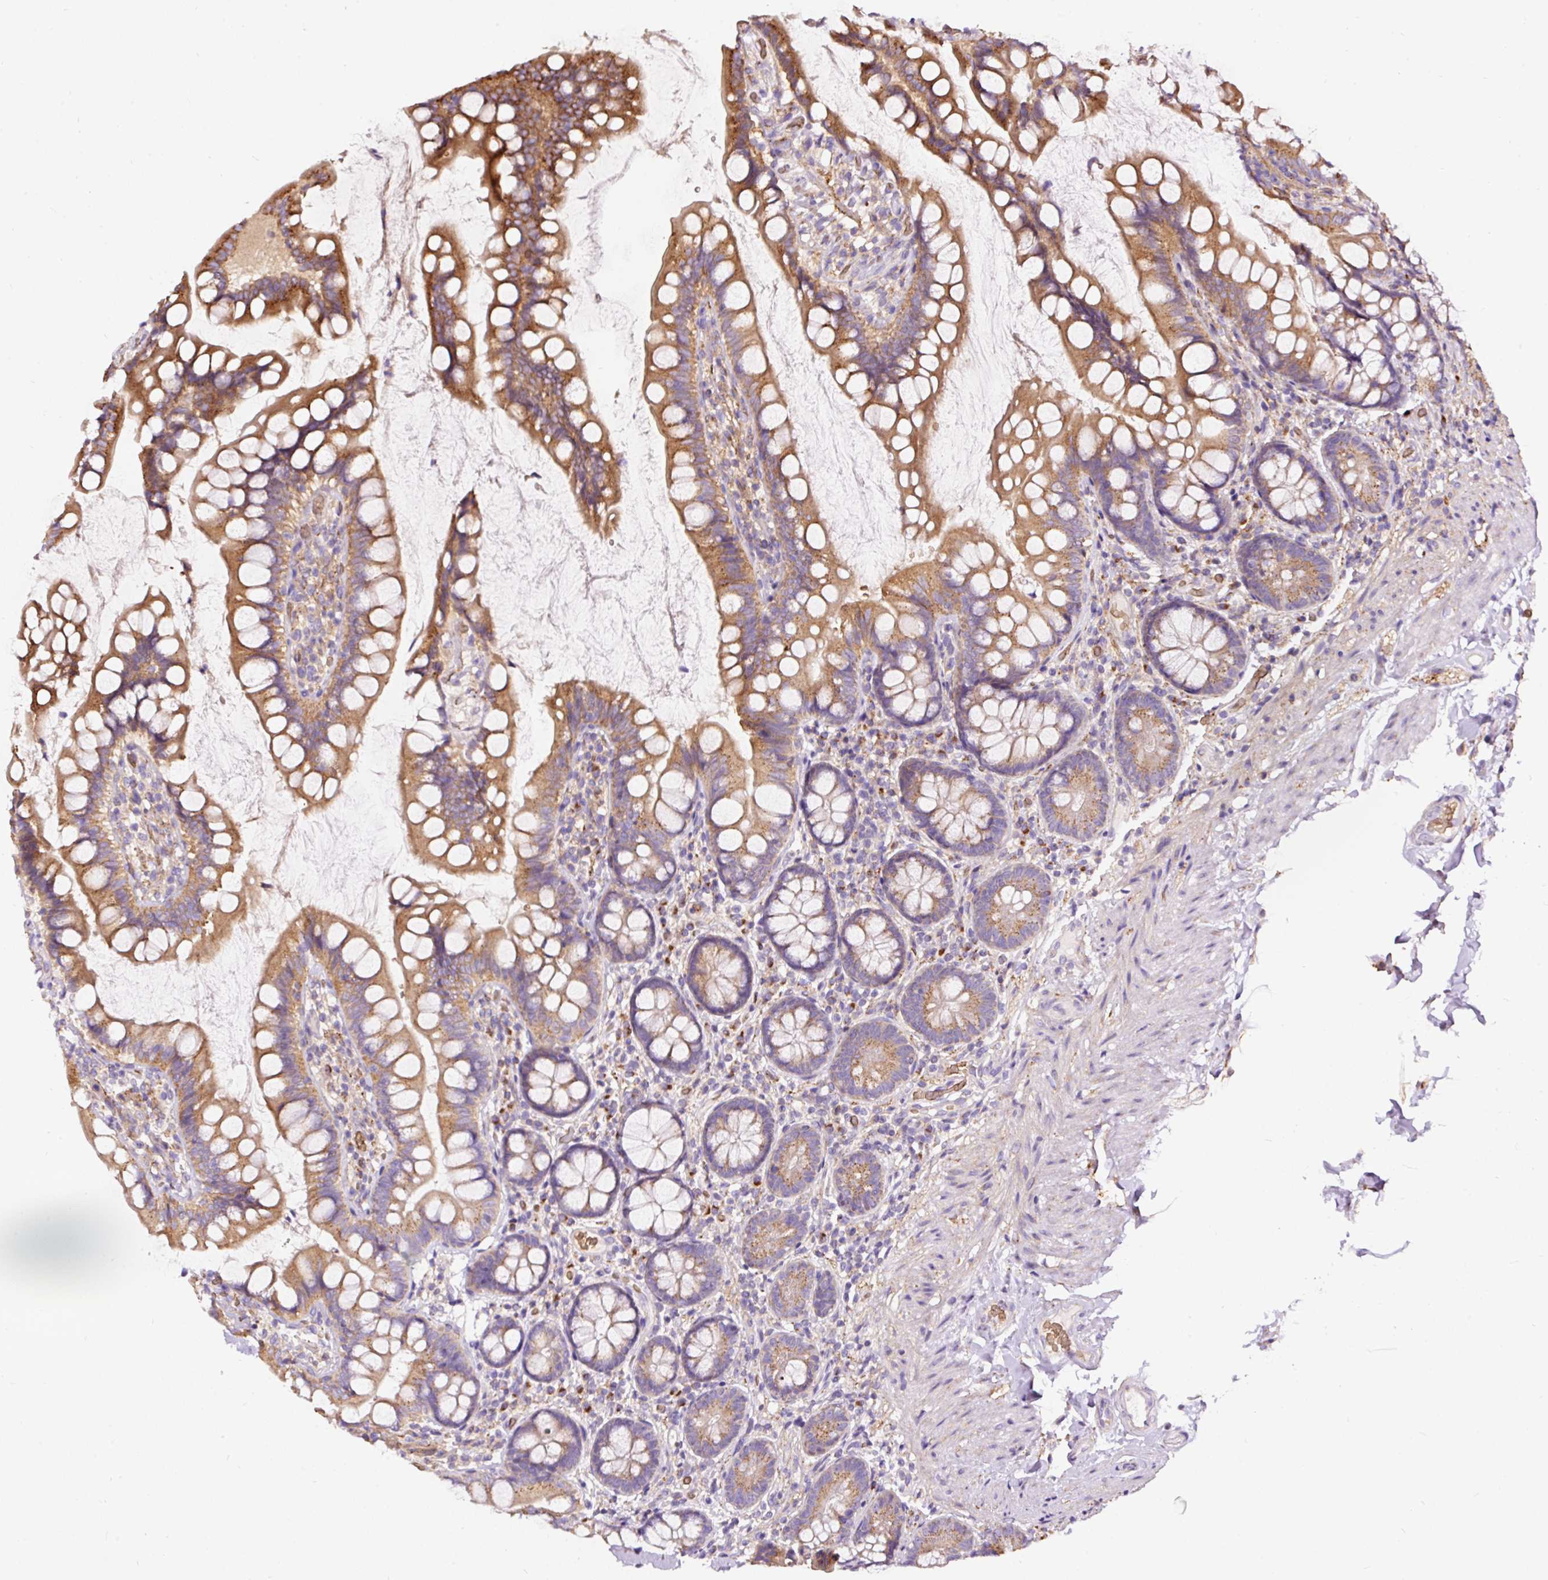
{"staining": {"intensity": "moderate", "quantity": ">75%", "location": "cytoplasmic/membranous"}, "tissue": "small intestine", "cell_type": "Glandular cells", "image_type": "normal", "snomed": [{"axis": "morphology", "description": "Normal tissue, NOS"}, {"axis": "topography", "description": "Small intestine"}], "caption": "Protein positivity by immunohistochemistry displays moderate cytoplasmic/membranous positivity in approximately >75% of glandular cells in normal small intestine.", "gene": "PRRC2A", "patient": {"sex": "male", "age": 70}}